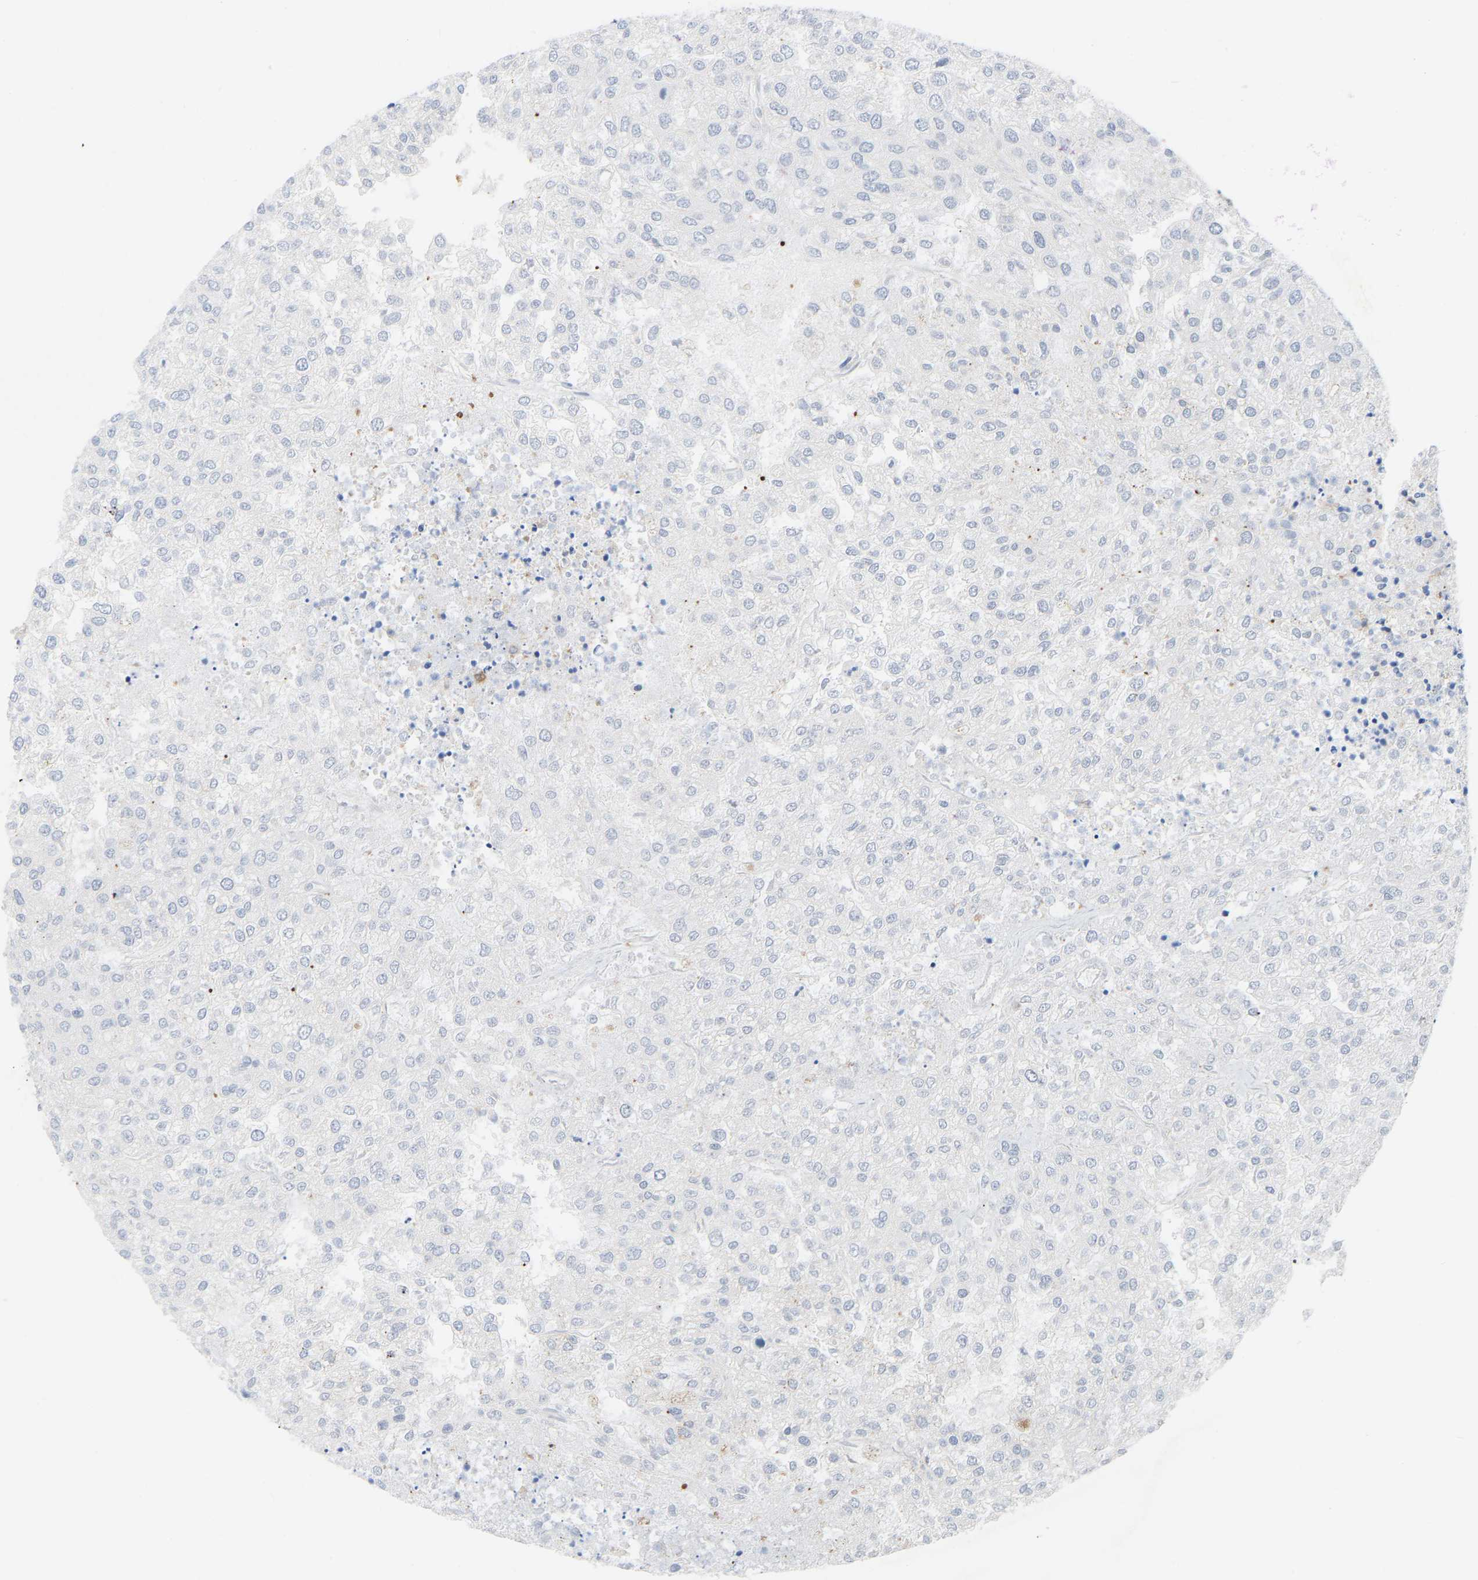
{"staining": {"intensity": "negative", "quantity": "none", "location": "none"}, "tissue": "renal cancer", "cell_type": "Tumor cells", "image_type": "cancer", "snomed": [{"axis": "morphology", "description": "Adenocarcinoma, NOS"}, {"axis": "topography", "description": "Kidney"}], "caption": "This is an IHC micrograph of human renal cancer (adenocarcinoma). There is no expression in tumor cells.", "gene": "ABTB2", "patient": {"sex": "female", "age": 54}}